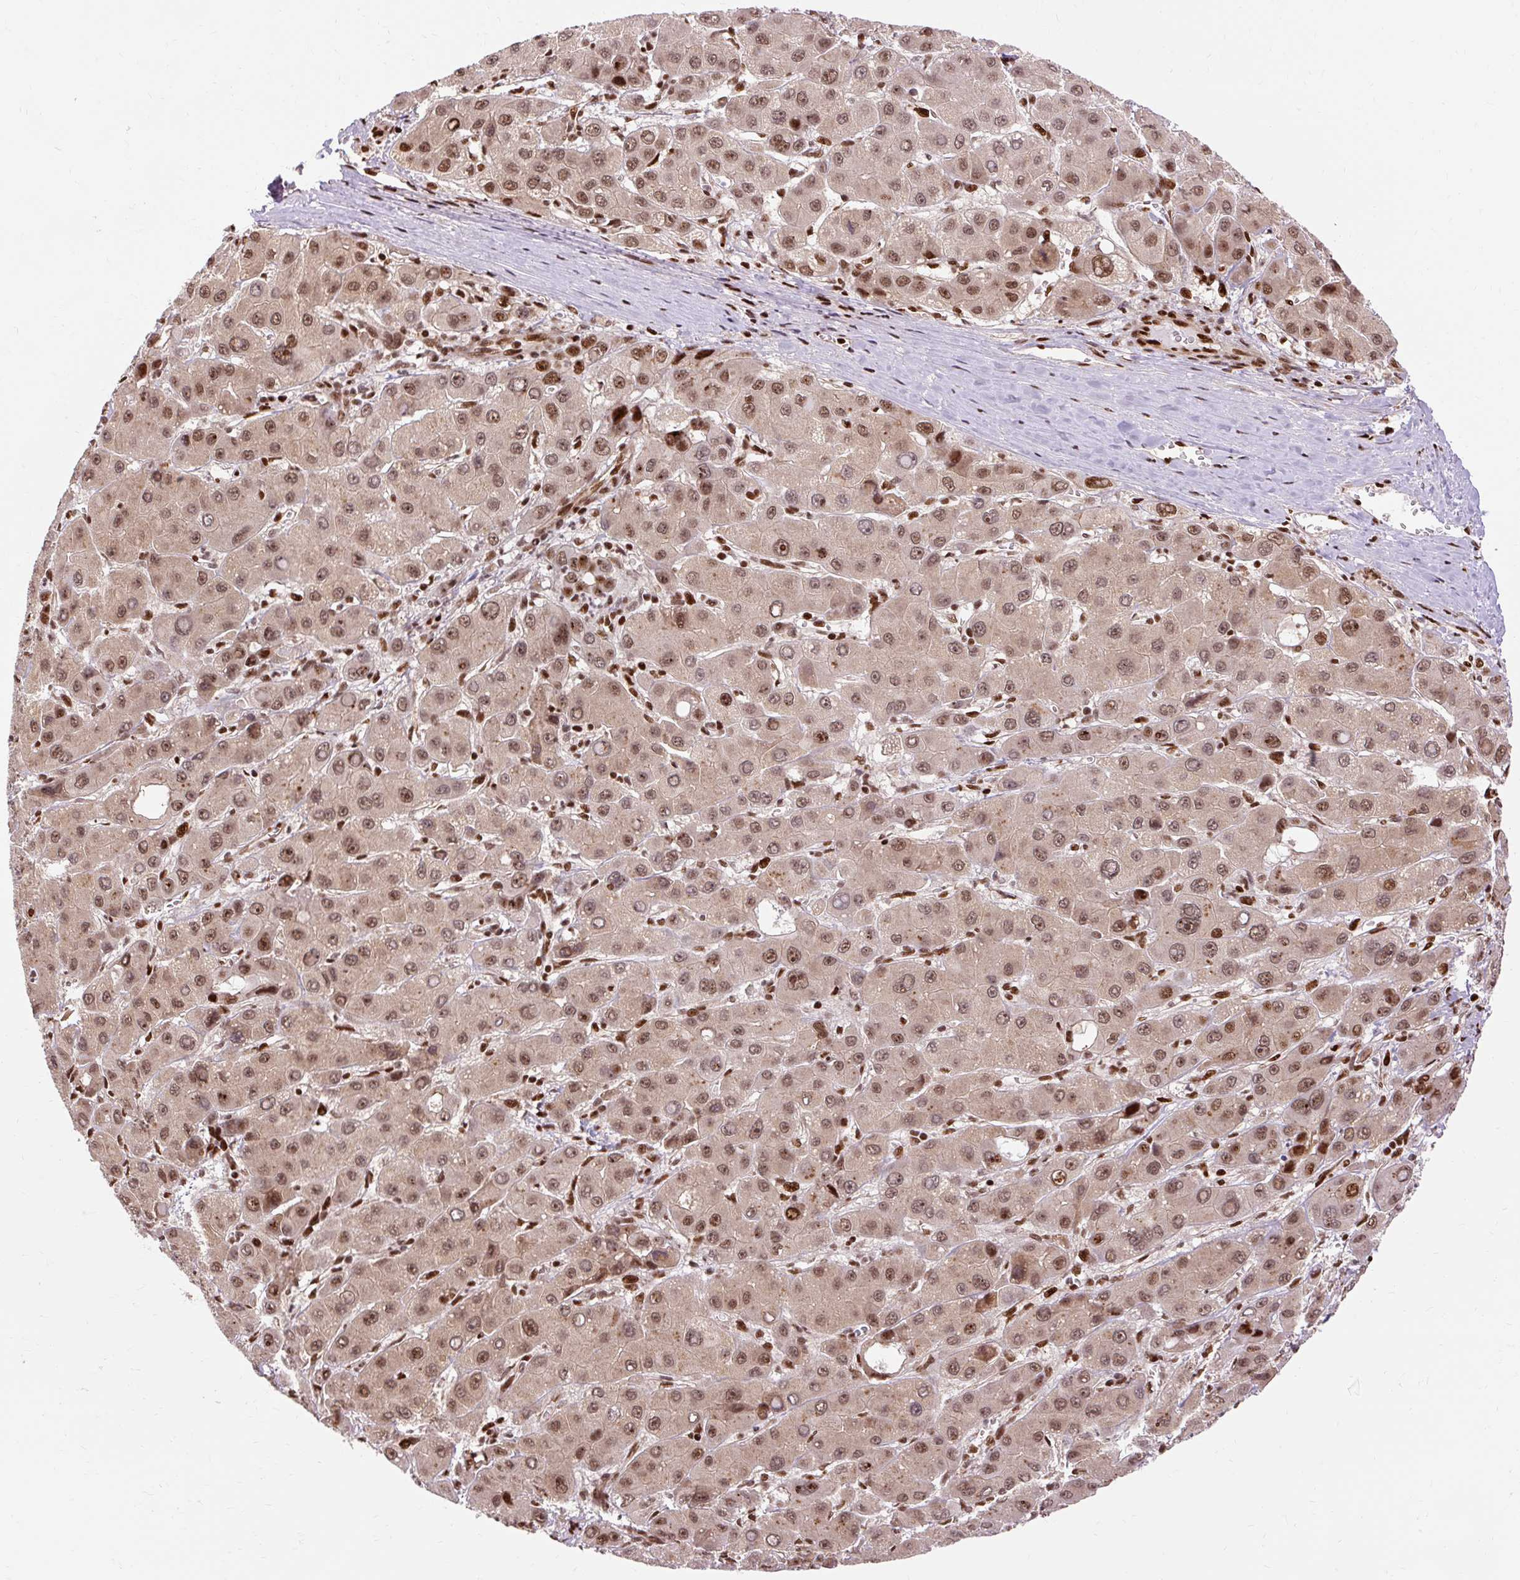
{"staining": {"intensity": "moderate", "quantity": ">75%", "location": "nuclear"}, "tissue": "liver cancer", "cell_type": "Tumor cells", "image_type": "cancer", "snomed": [{"axis": "morphology", "description": "Carcinoma, Hepatocellular, NOS"}, {"axis": "topography", "description": "Liver"}], "caption": "Immunohistochemical staining of liver hepatocellular carcinoma displays medium levels of moderate nuclear staining in about >75% of tumor cells.", "gene": "MECOM", "patient": {"sex": "male", "age": 55}}